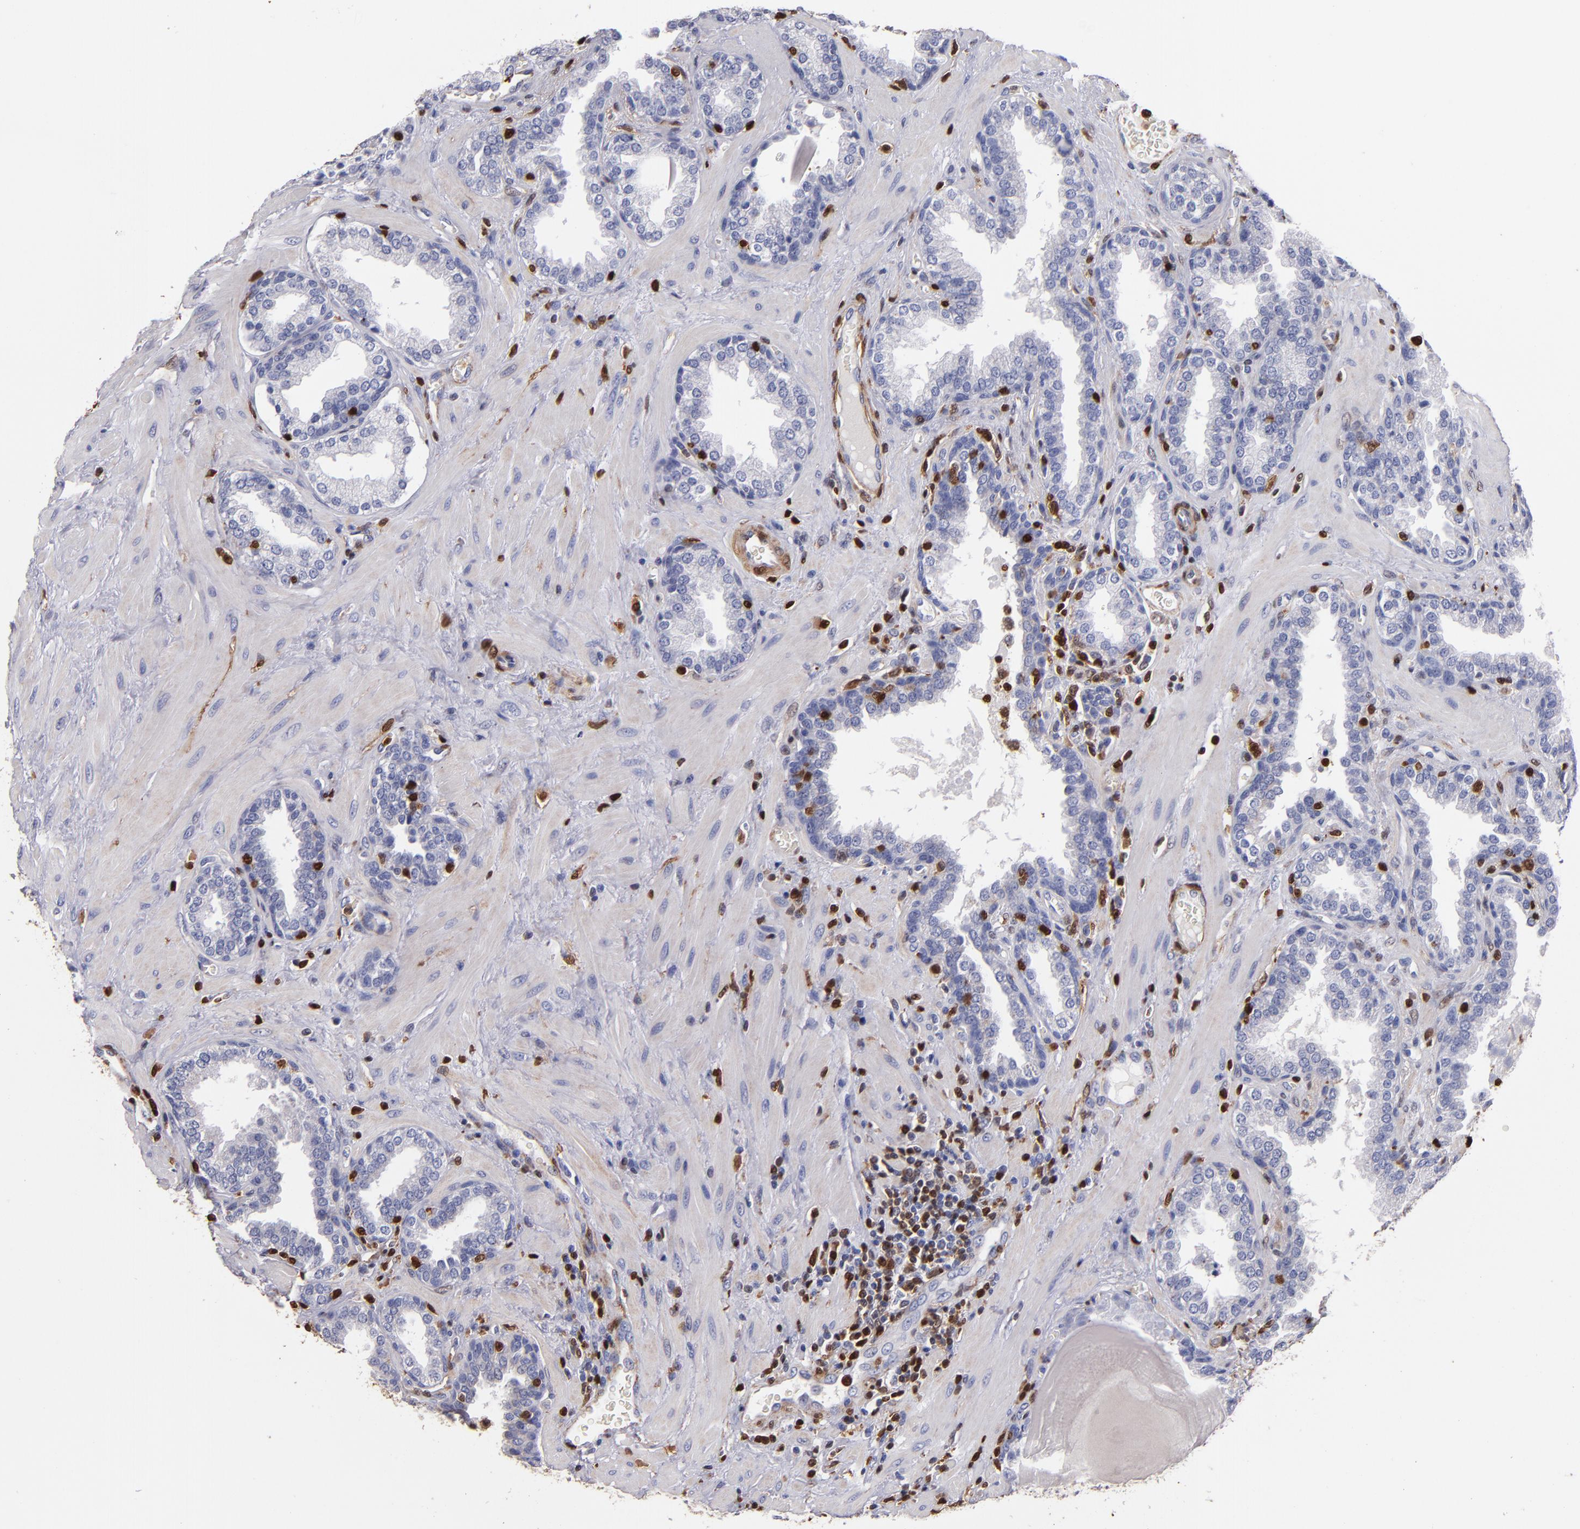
{"staining": {"intensity": "negative", "quantity": "none", "location": "none"}, "tissue": "prostate", "cell_type": "Glandular cells", "image_type": "normal", "snomed": [{"axis": "morphology", "description": "Normal tissue, NOS"}, {"axis": "topography", "description": "Prostate"}], "caption": "Immunohistochemistry (IHC) photomicrograph of normal prostate stained for a protein (brown), which demonstrates no positivity in glandular cells. (DAB (3,3'-diaminobenzidine) immunohistochemistry (IHC) visualized using brightfield microscopy, high magnification).", "gene": "S100A4", "patient": {"sex": "male", "age": 51}}